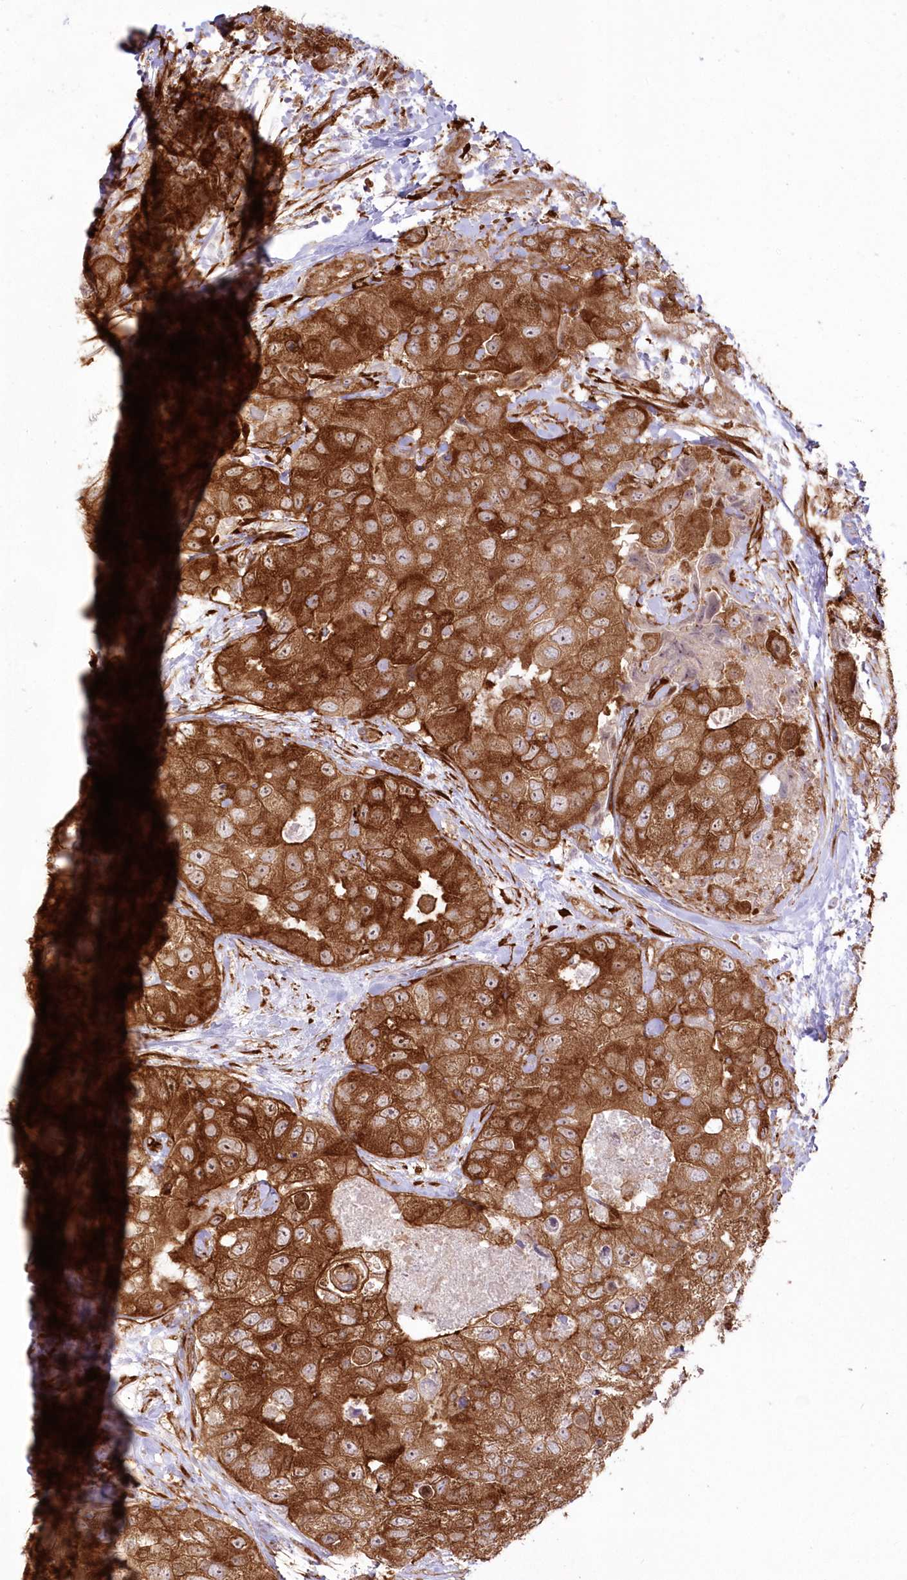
{"staining": {"intensity": "strong", "quantity": ">75%", "location": "cytoplasmic/membranous"}, "tissue": "breast cancer", "cell_type": "Tumor cells", "image_type": "cancer", "snomed": [{"axis": "morphology", "description": "Duct carcinoma"}, {"axis": "topography", "description": "Breast"}], "caption": "Immunohistochemical staining of breast cancer (intraductal carcinoma) exhibits high levels of strong cytoplasmic/membranous staining in about >75% of tumor cells. The protein of interest is shown in brown color, while the nuclei are stained blue.", "gene": "SH3PXD2B", "patient": {"sex": "female", "age": 62}}